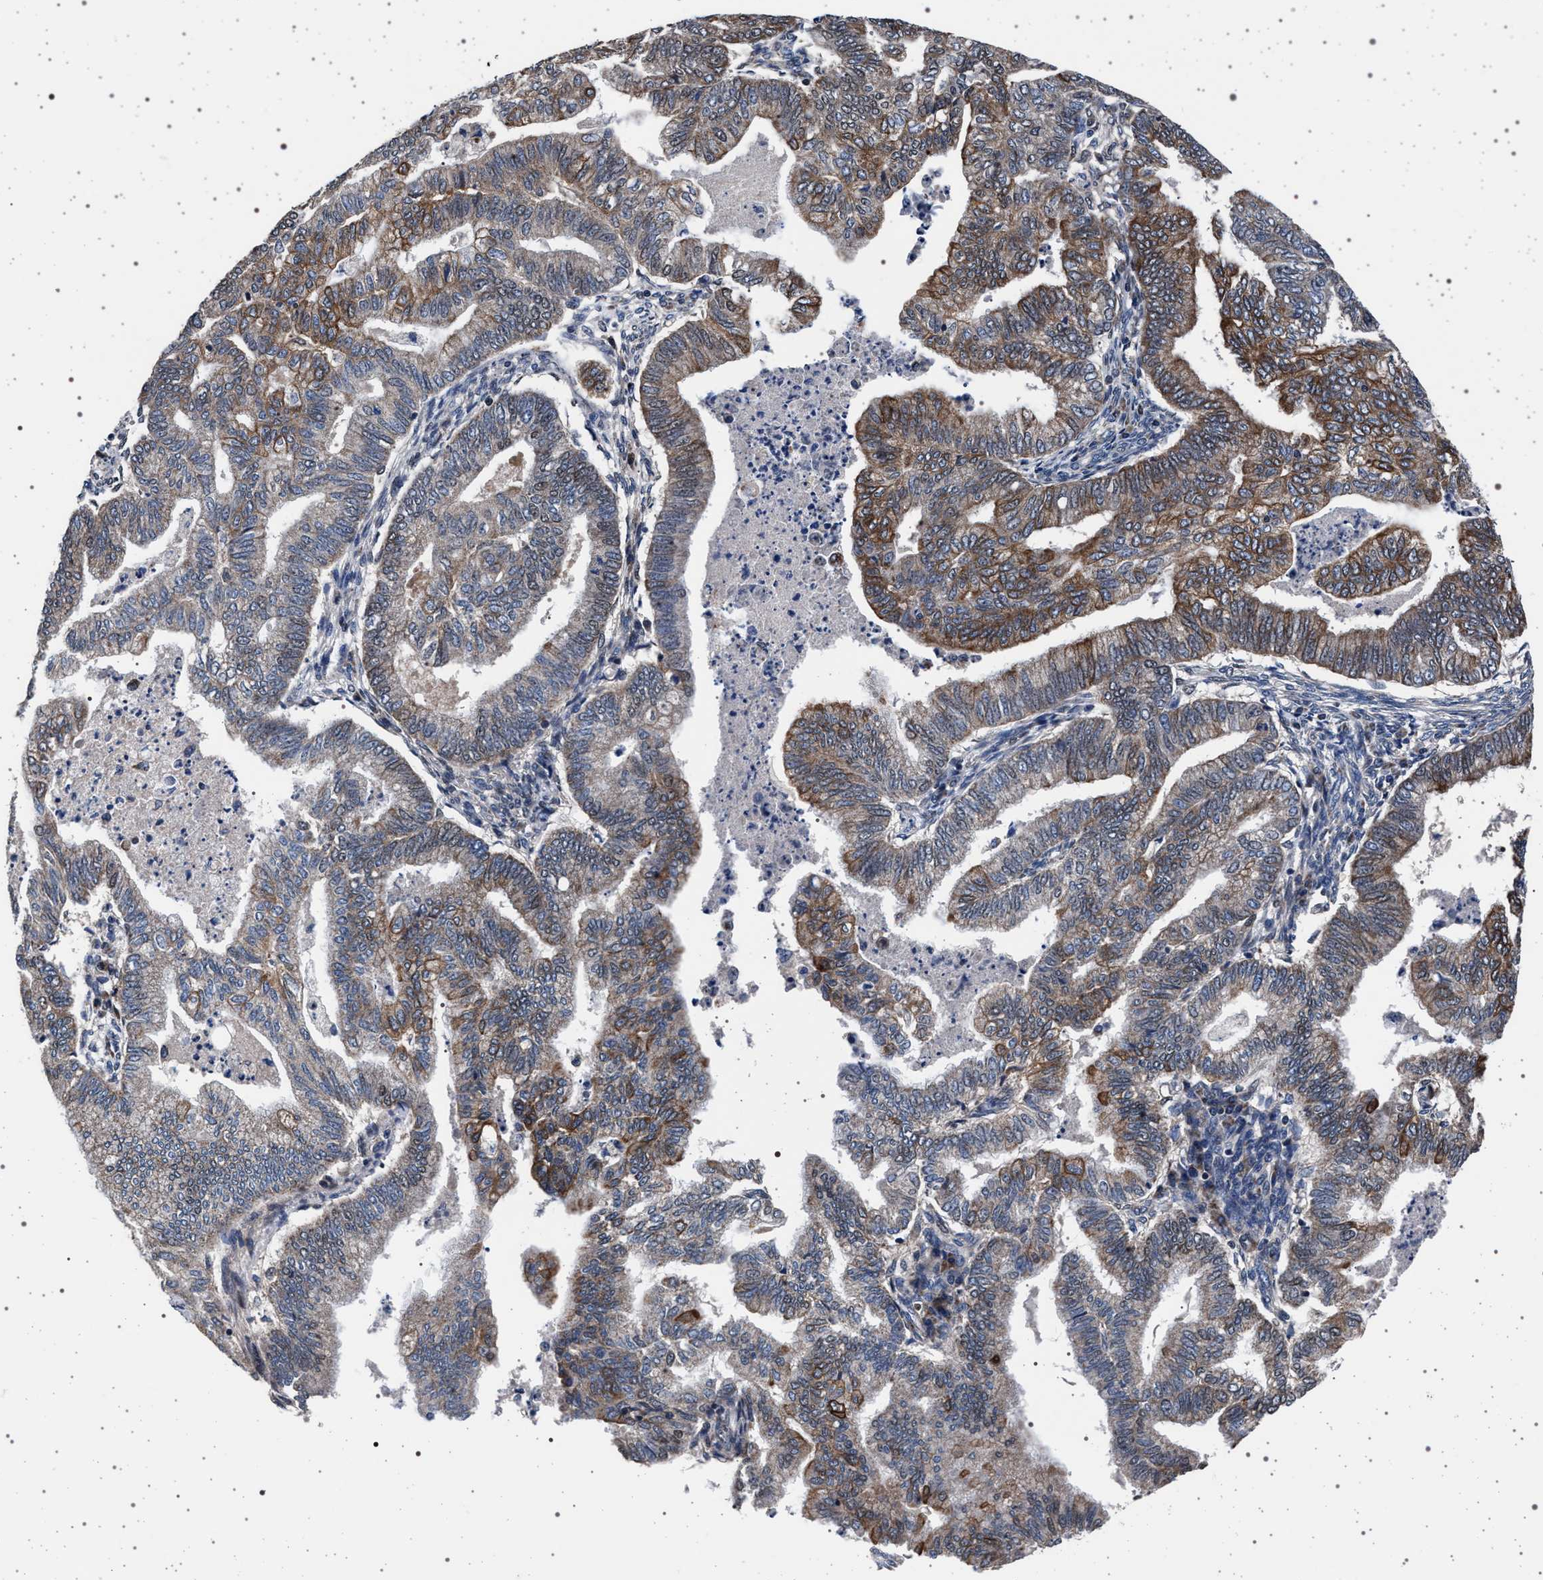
{"staining": {"intensity": "moderate", "quantity": "25%-75%", "location": "cytoplasmic/membranous"}, "tissue": "endometrial cancer", "cell_type": "Tumor cells", "image_type": "cancer", "snomed": [{"axis": "morphology", "description": "Polyp, NOS"}, {"axis": "morphology", "description": "Adenocarcinoma, NOS"}, {"axis": "morphology", "description": "Adenoma, NOS"}, {"axis": "topography", "description": "Endometrium"}], "caption": "Immunohistochemistry micrograph of endometrial cancer stained for a protein (brown), which demonstrates medium levels of moderate cytoplasmic/membranous expression in approximately 25%-75% of tumor cells.", "gene": "MAP3K2", "patient": {"sex": "female", "age": 79}}